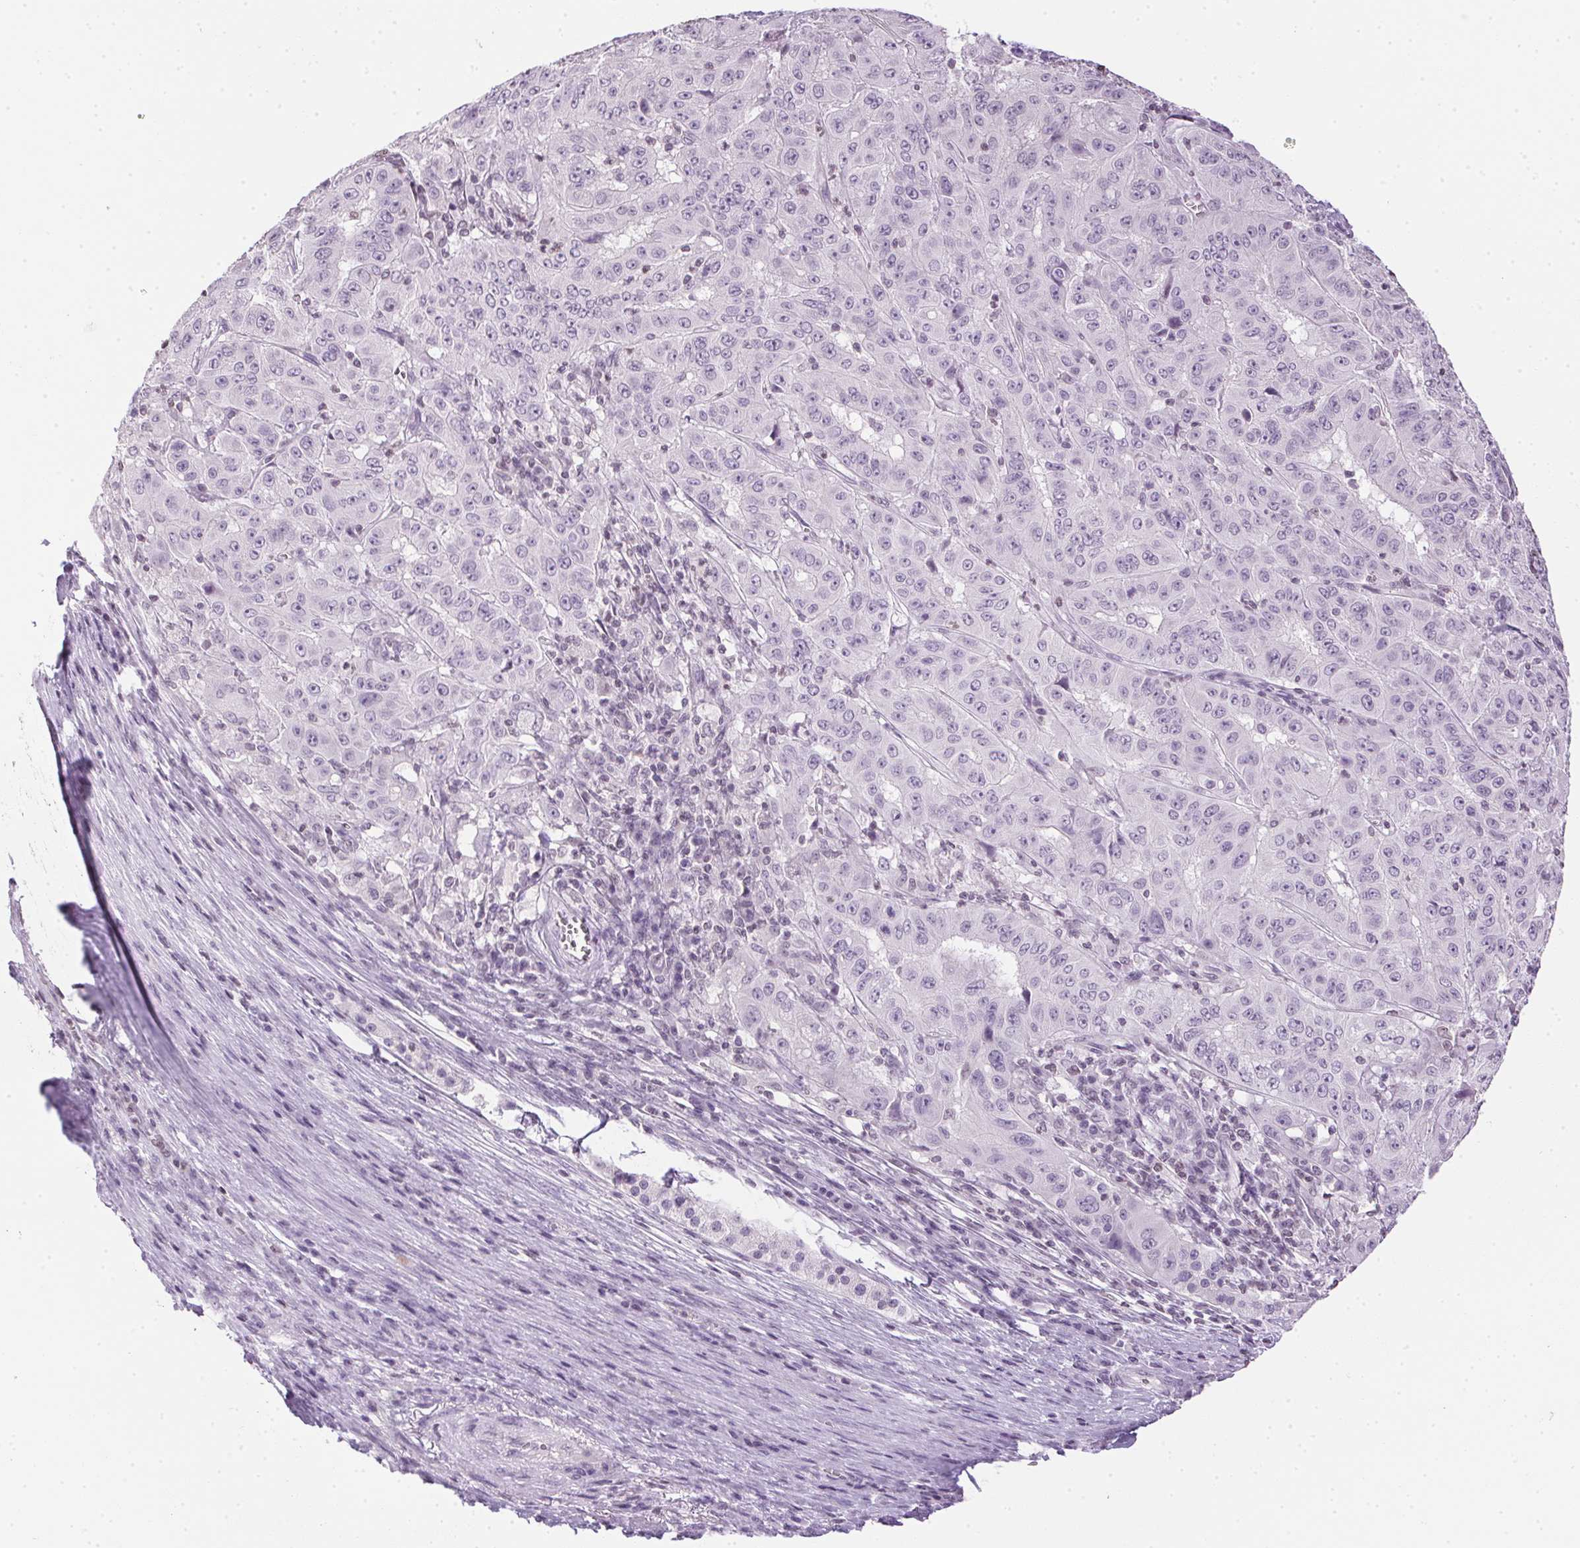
{"staining": {"intensity": "negative", "quantity": "none", "location": "none"}, "tissue": "pancreatic cancer", "cell_type": "Tumor cells", "image_type": "cancer", "snomed": [{"axis": "morphology", "description": "Adenocarcinoma, NOS"}, {"axis": "topography", "description": "Pancreas"}], "caption": "Tumor cells show no significant positivity in pancreatic cancer. (Brightfield microscopy of DAB IHC at high magnification).", "gene": "PRL", "patient": {"sex": "male", "age": 63}}